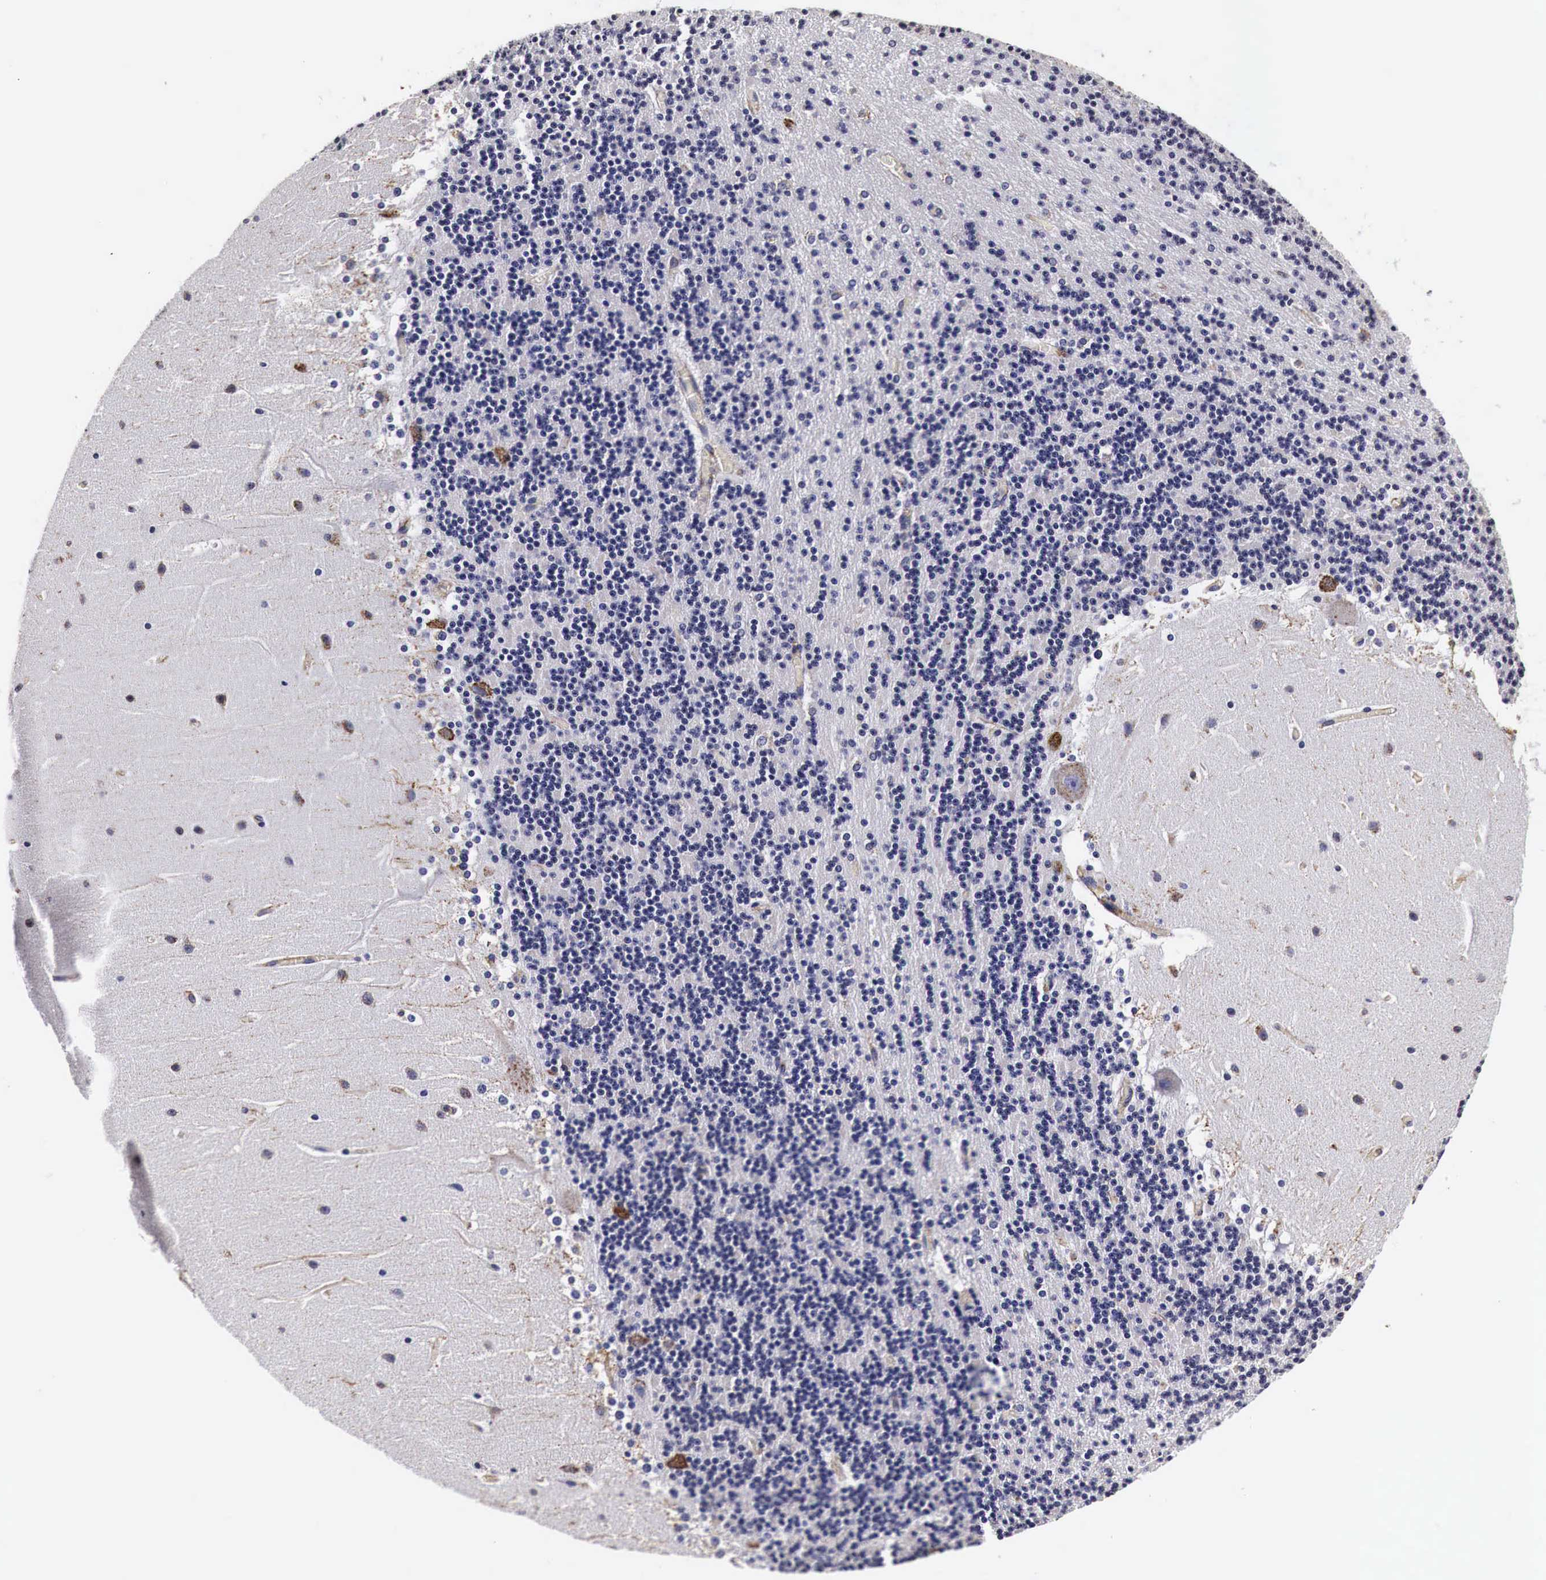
{"staining": {"intensity": "weak", "quantity": "<25%", "location": "cytoplasmic/membranous"}, "tissue": "cerebellum", "cell_type": "Cells in granular layer", "image_type": "normal", "snomed": [{"axis": "morphology", "description": "Normal tissue, NOS"}, {"axis": "topography", "description": "Cerebellum"}], "caption": "The histopathology image shows no staining of cells in granular layer in benign cerebellum.", "gene": "CKAP4", "patient": {"sex": "female", "age": 19}}